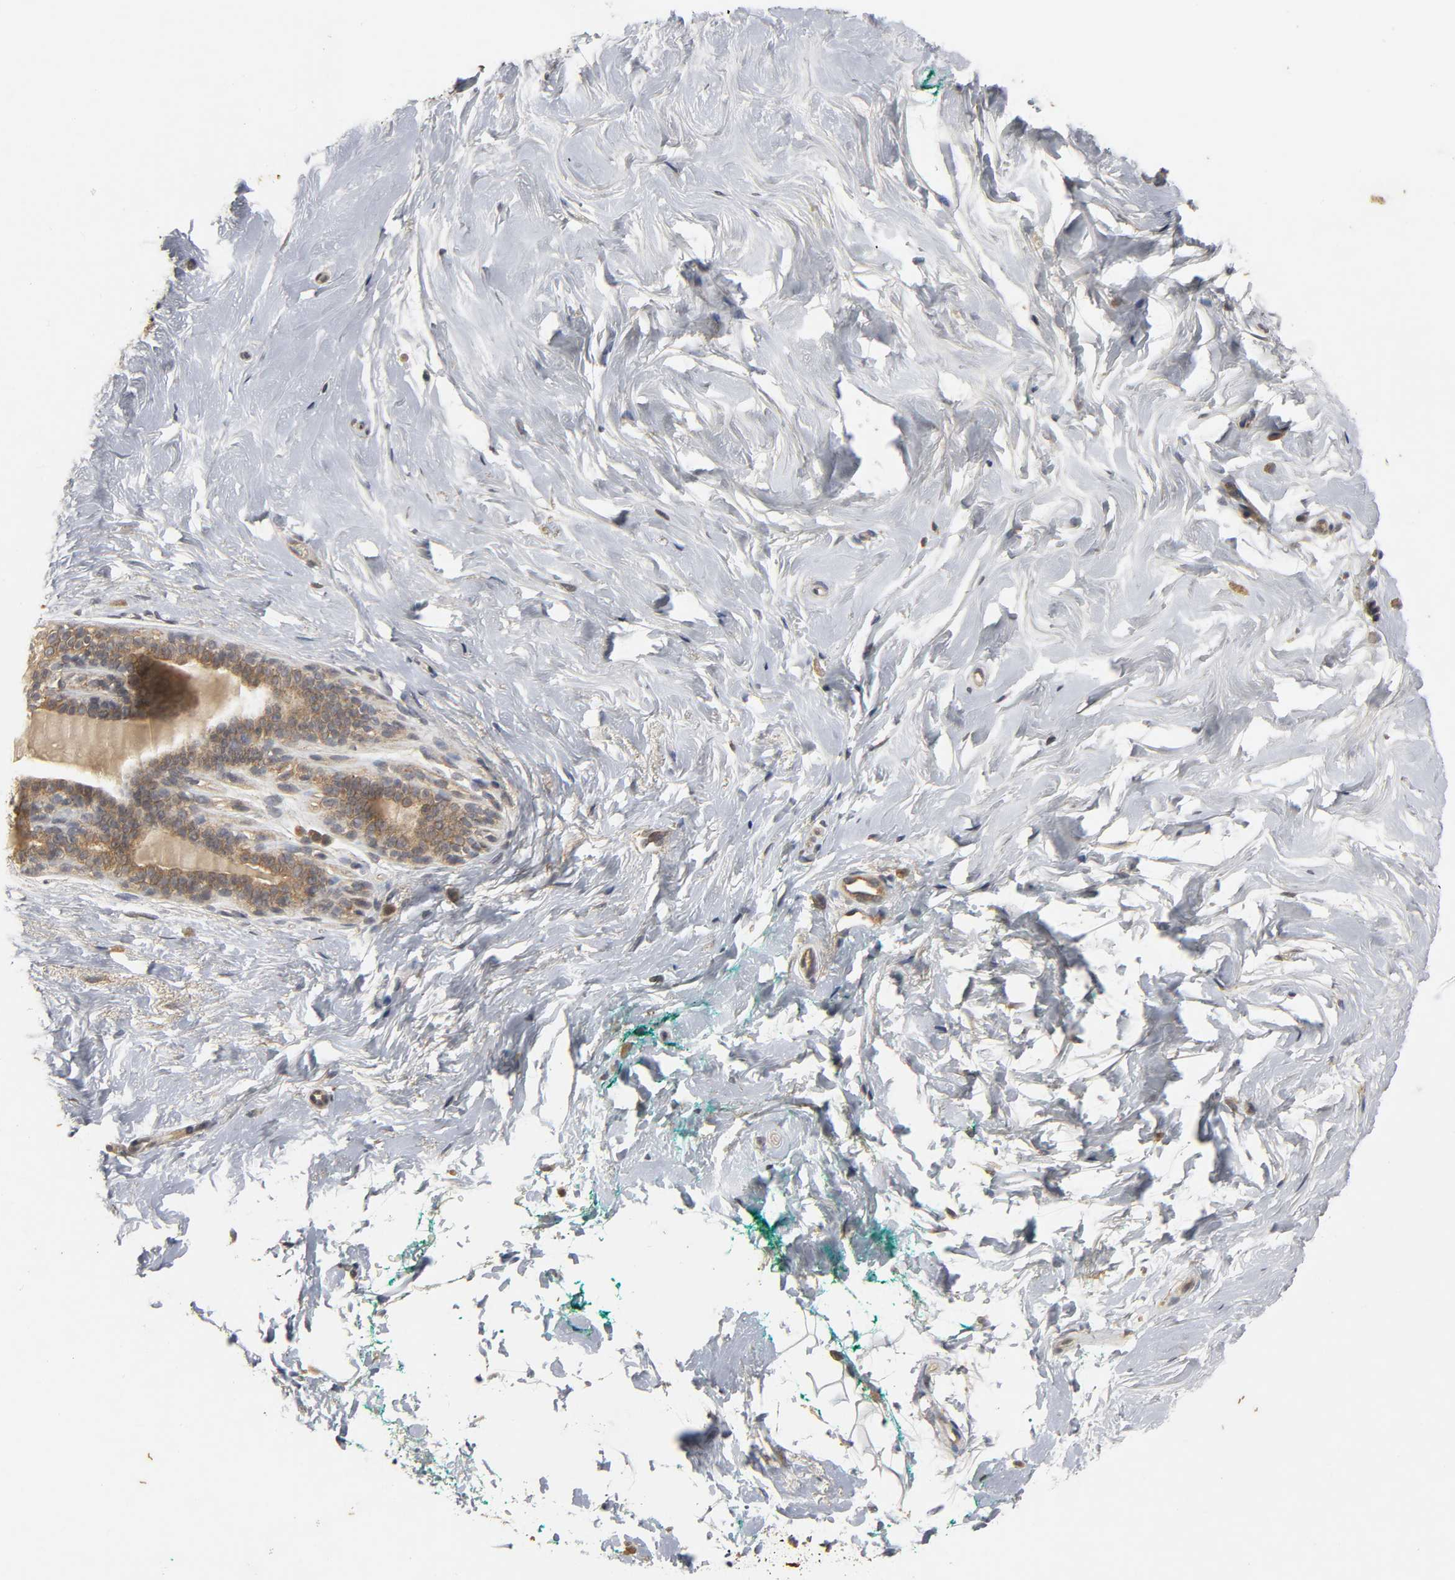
{"staining": {"intensity": "negative", "quantity": "none", "location": "none"}, "tissue": "breast", "cell_type": "Adipocytes", "image_type": "normal", "snomed": [{"axis": "morphology", "description": "Normal tissue, NOS"}, {"axis": "topography", "description": "Breast"}], "caption": "IHC of benign human breast demonstrates no positivity in adipocytes. The staining was performed using DAB to visualize the protein expression in brown, while the nuclei were stained in blue with hematoxylin (Magnification: 20x).", "gene": "TRAF6", "patient": {"sex": "female", "age": 52}}